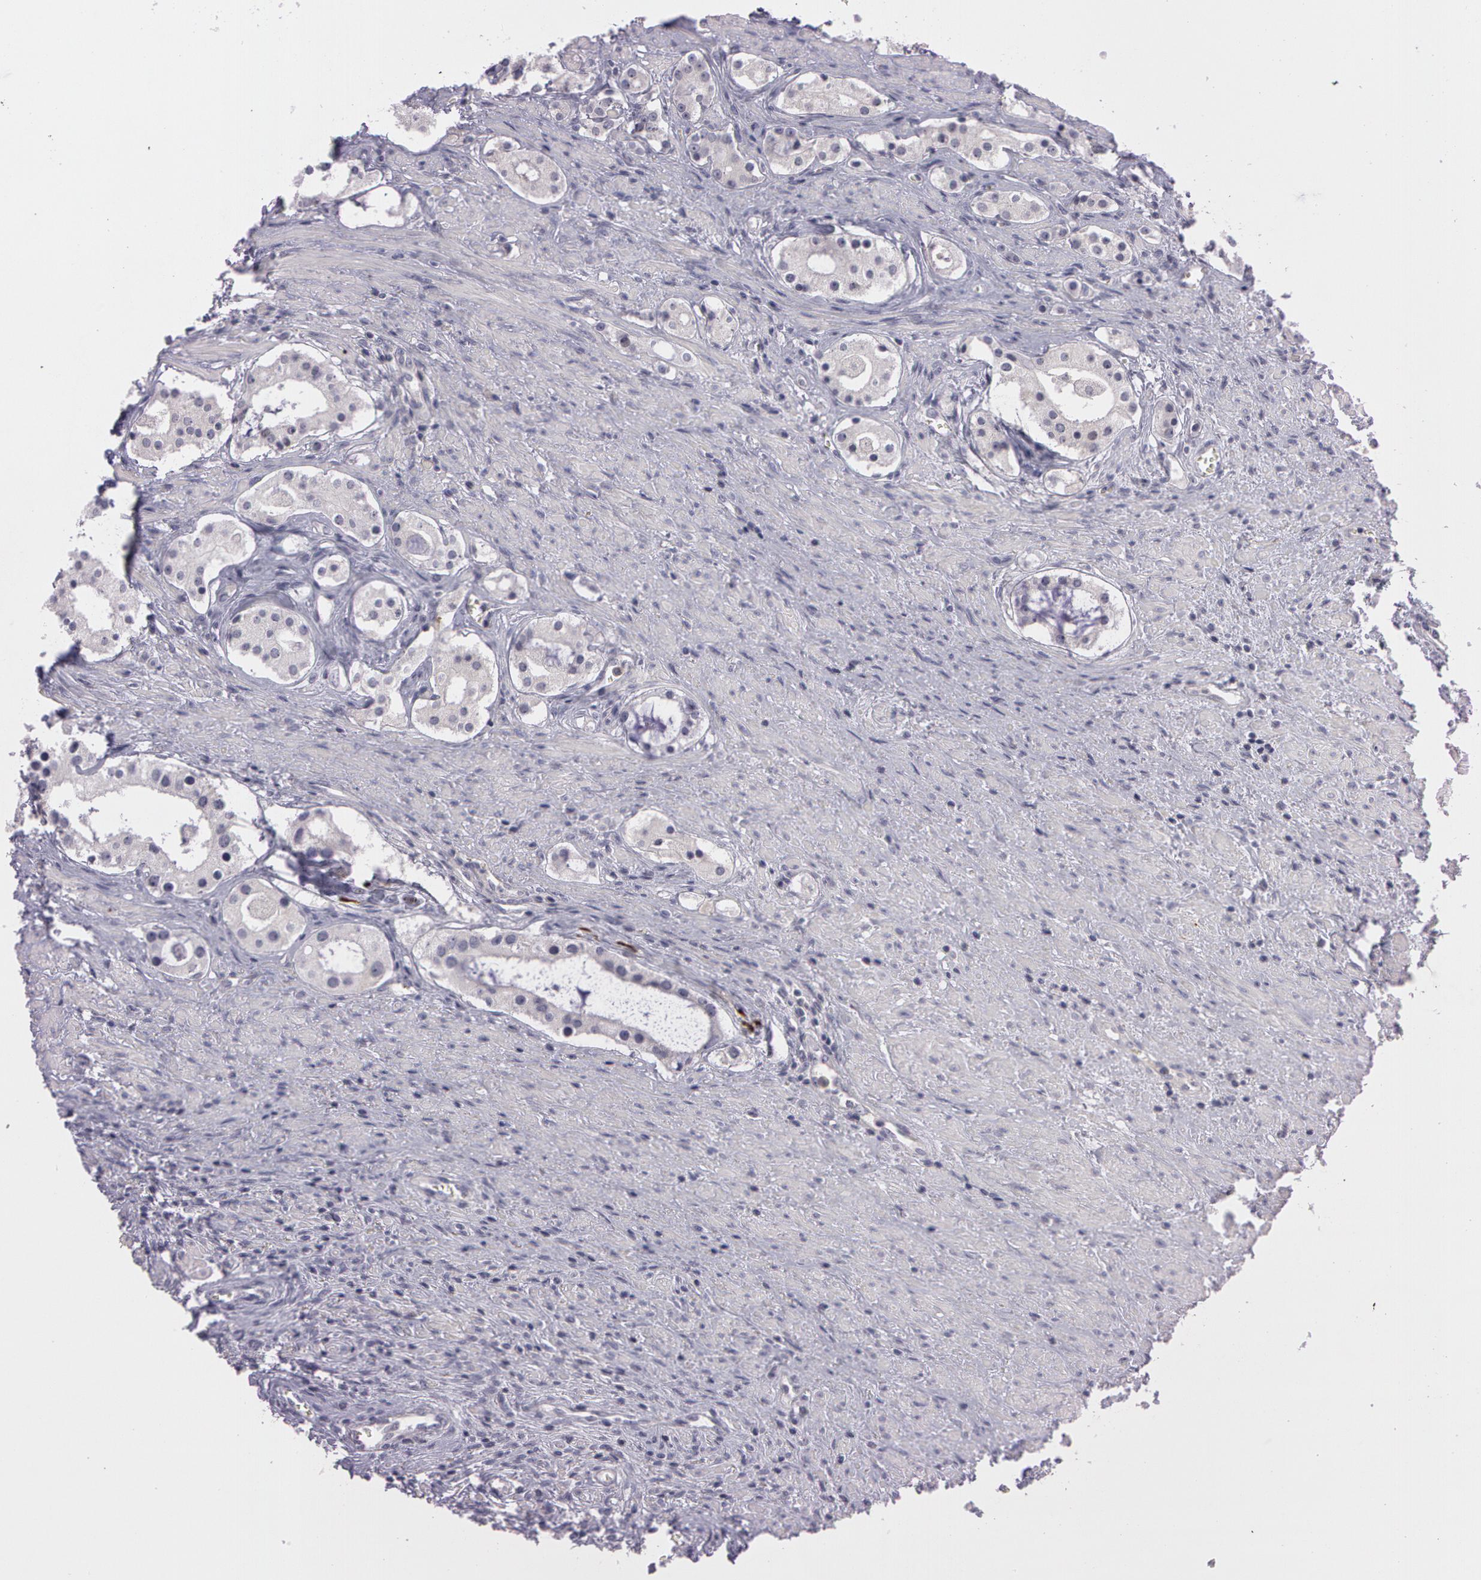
{"staining": {"intensity": "weak", "quantity": "25%-75%", "location": "cytoplasmic/membranous"}, "tissue": "prostate cancer", "cell_type": "Tumor cells", "image_type": "cancer", "snomed": [{"axis": "morphology", "description": "Adenocarcinoma, Medium grade"}, {"axis": "topography", "description": "Prostate"}], "caption": "Protein analysis of adenocarcinoma (medium-grade) (prostate) tissue shows weak cytoplasmic/membranous expression in about 25%-75% of tumor cells.", "gene": "MXRA5", "patient": {"sex": "male", "age": 73}}